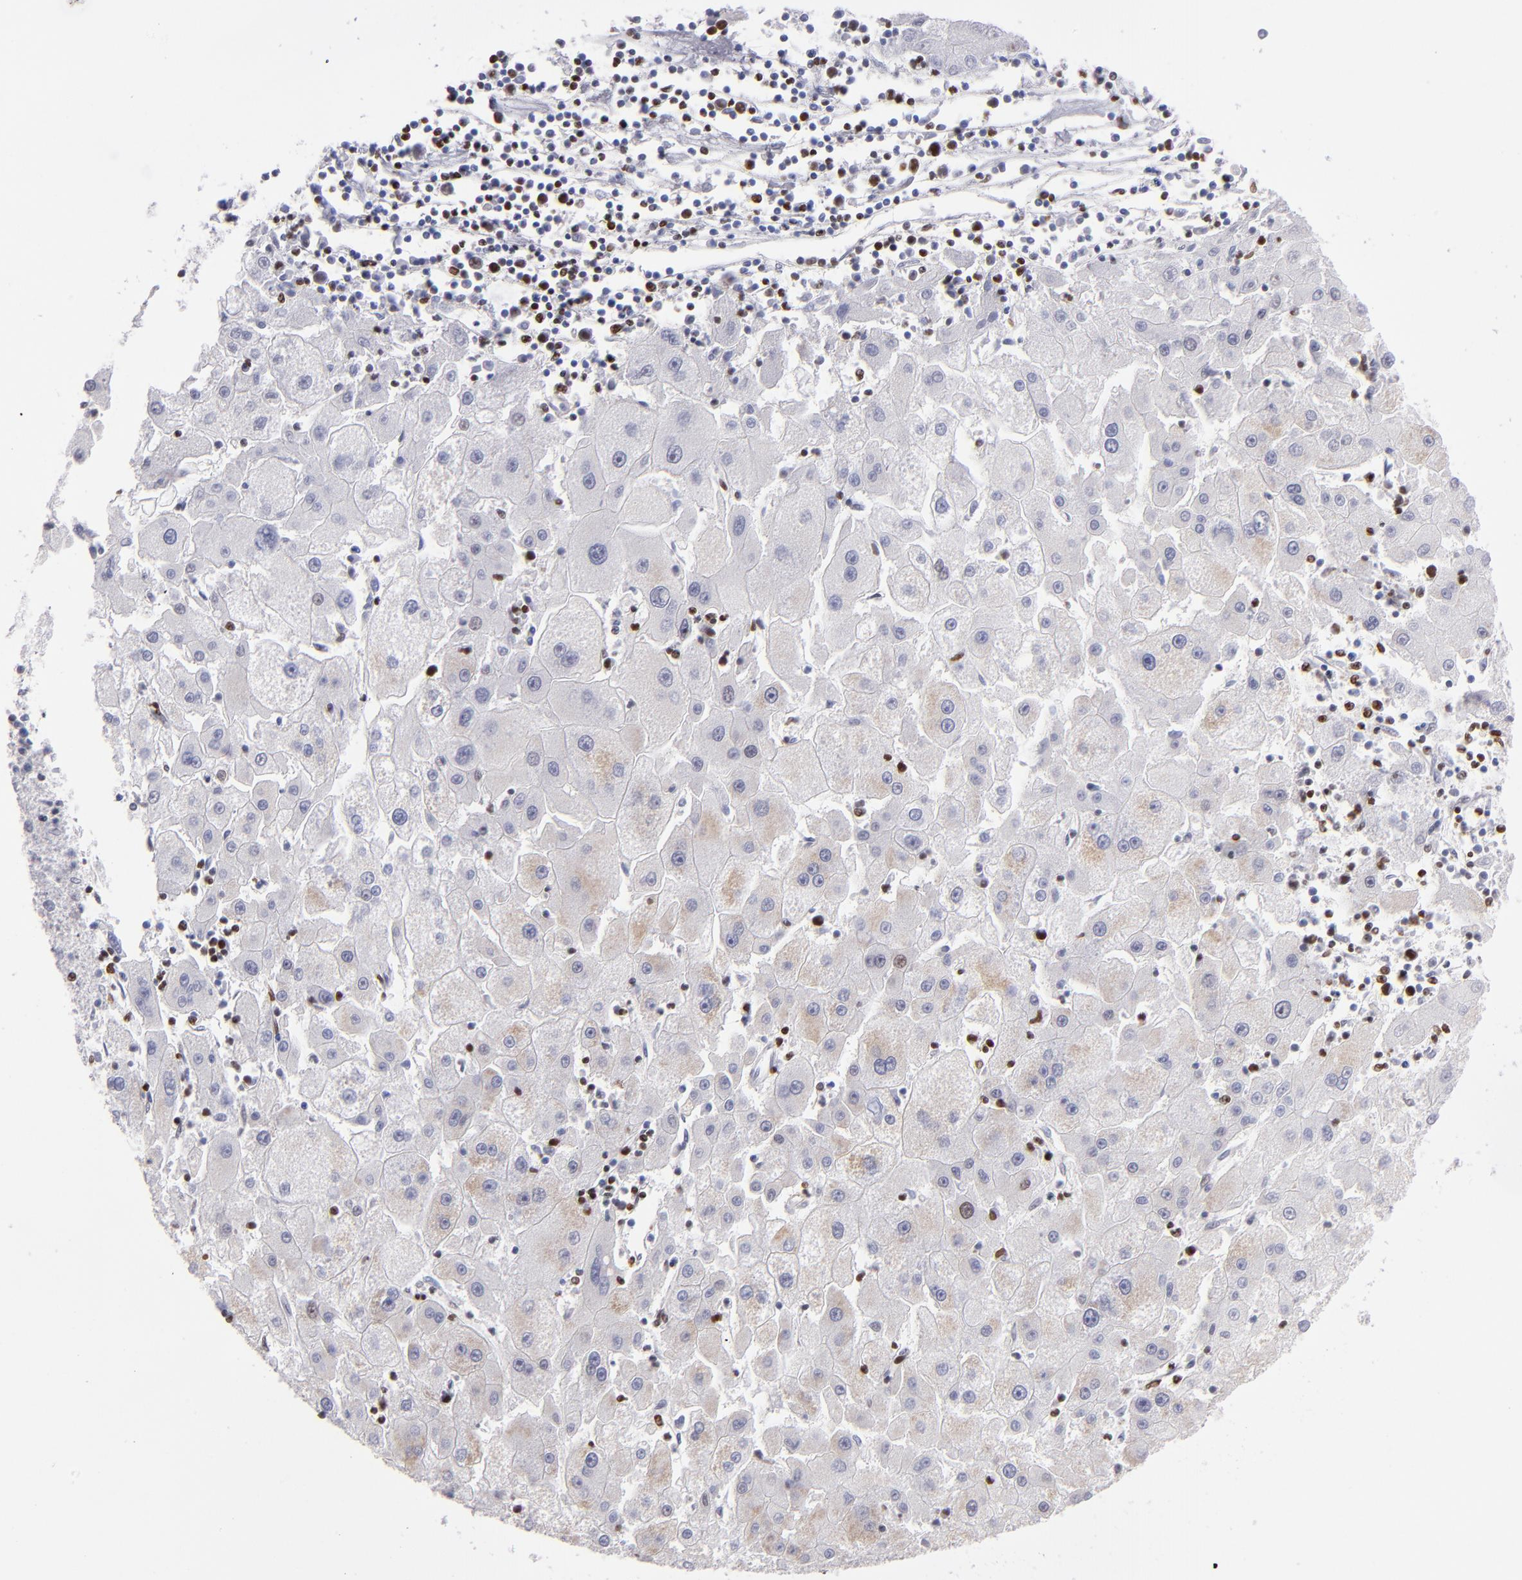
{"staining": {"intensity": "weak", "quantity": "<25%", "location": "nuclear"}, "tissue": "liver cancer", "cell_type": "Tumor cells", "image_type": "cancer", "snomed": [{"axis": "morphology", "description": "Carcinoma, Hepatocellular, NOS"}, {"axis": "topography", "description": "Liver"}], "caption": "Liver hepatocellular carcinoma was stained to show a protein in brown. There is no significant expression in tumor cells.", "gene": "POLA1", "patient": {"sex": "male", "age": 72}}